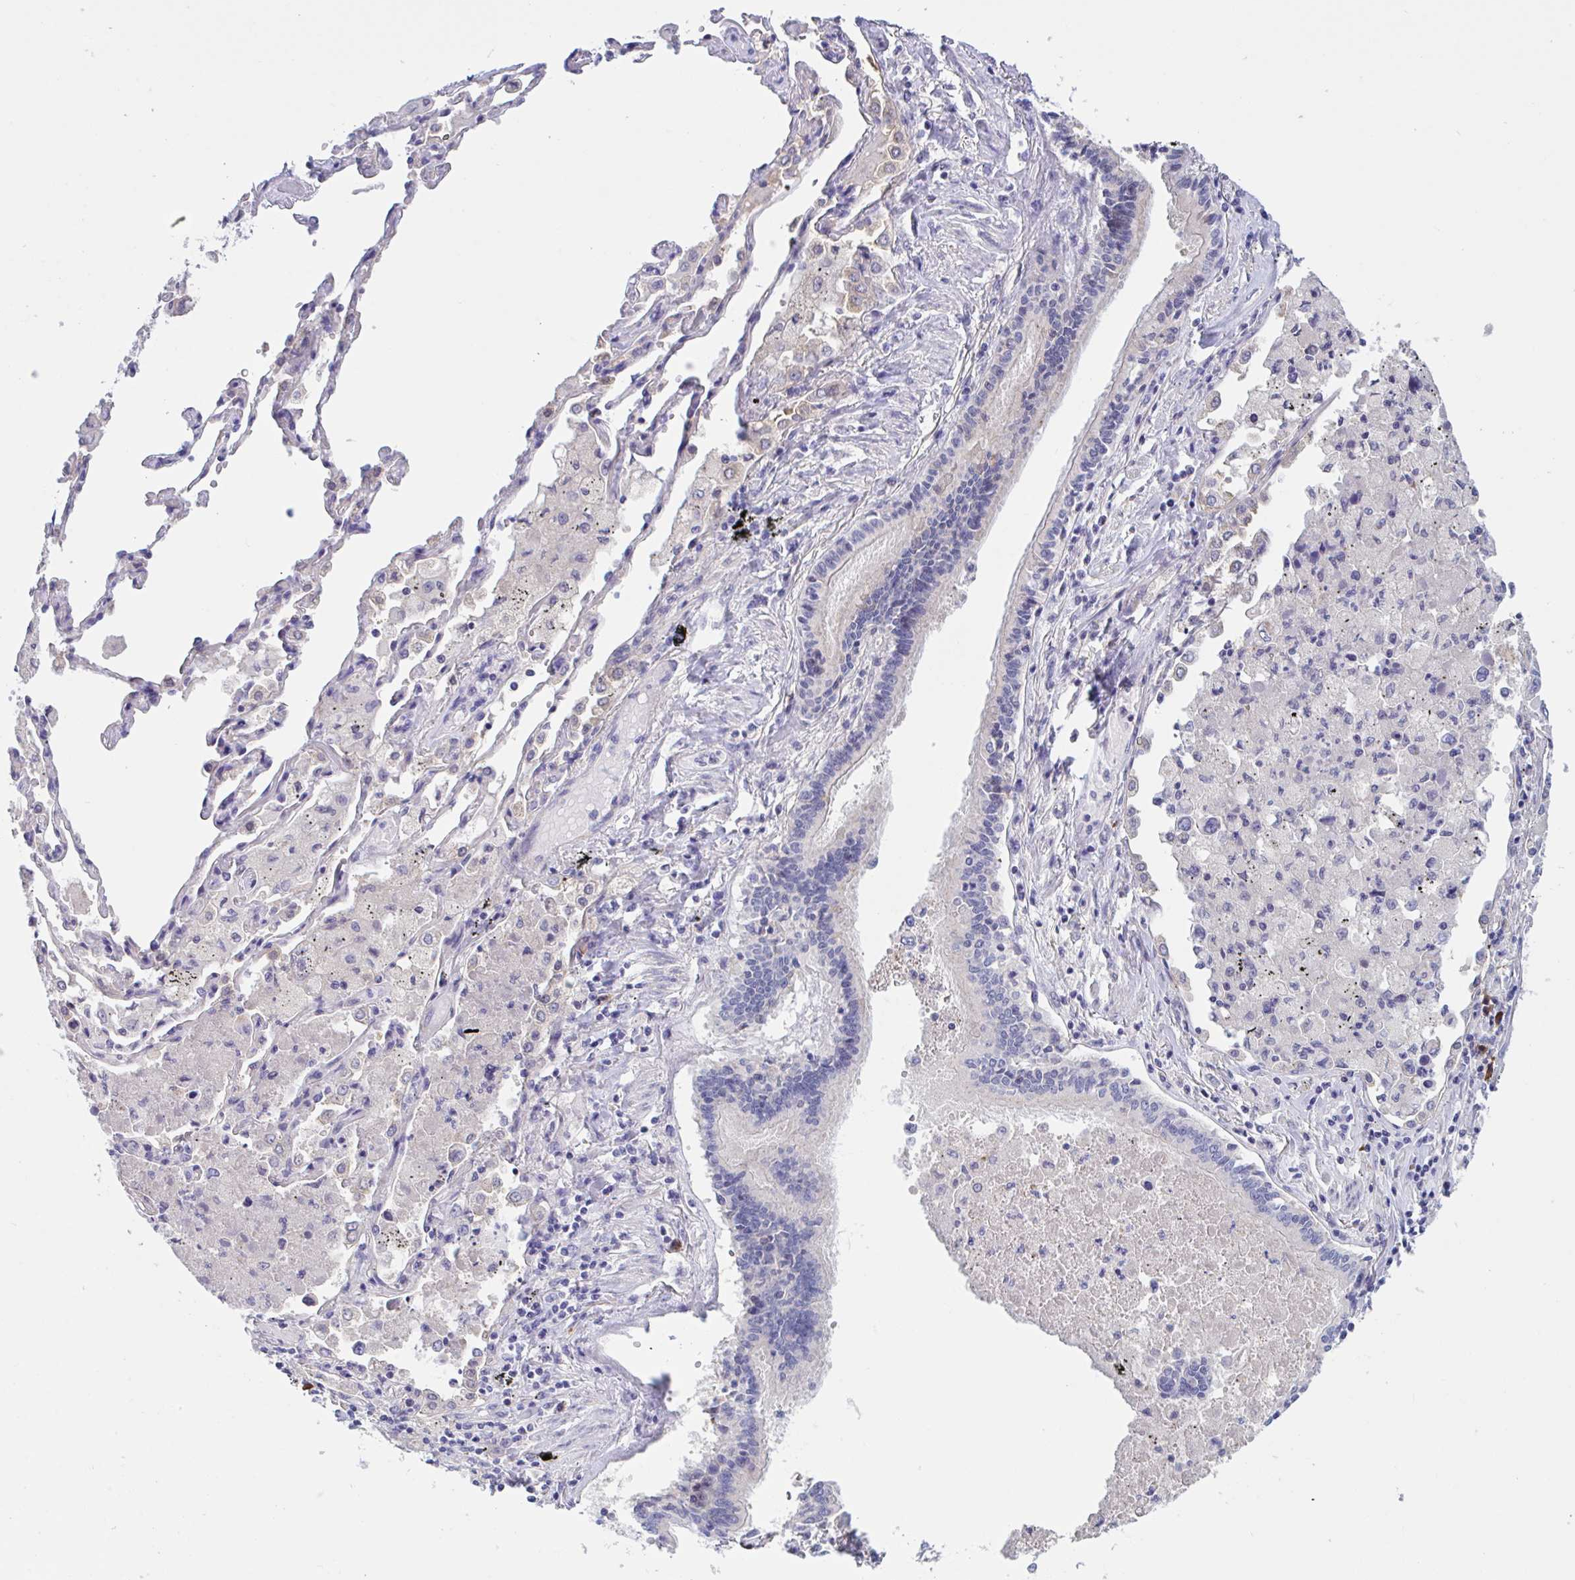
{"staining": {"intensity": "negative", "quantity": "none", "location": "none"}, "tissue": "lung cancer", "cell_type": "Tumor cells", "image_type": "cancer", "snomed": [{"axis": "morphology", "description": "Adenocarcinoma, NOS"}, {"axis": "topography", "description": "Lung"}], "caption": "DAB immunohistochemical staining of human lung cancer (adenocarcinoma) shows no significant positivity in tumor cells.", "gene": "MS4A14", "patient": {"sex": "male", "age": 64}}